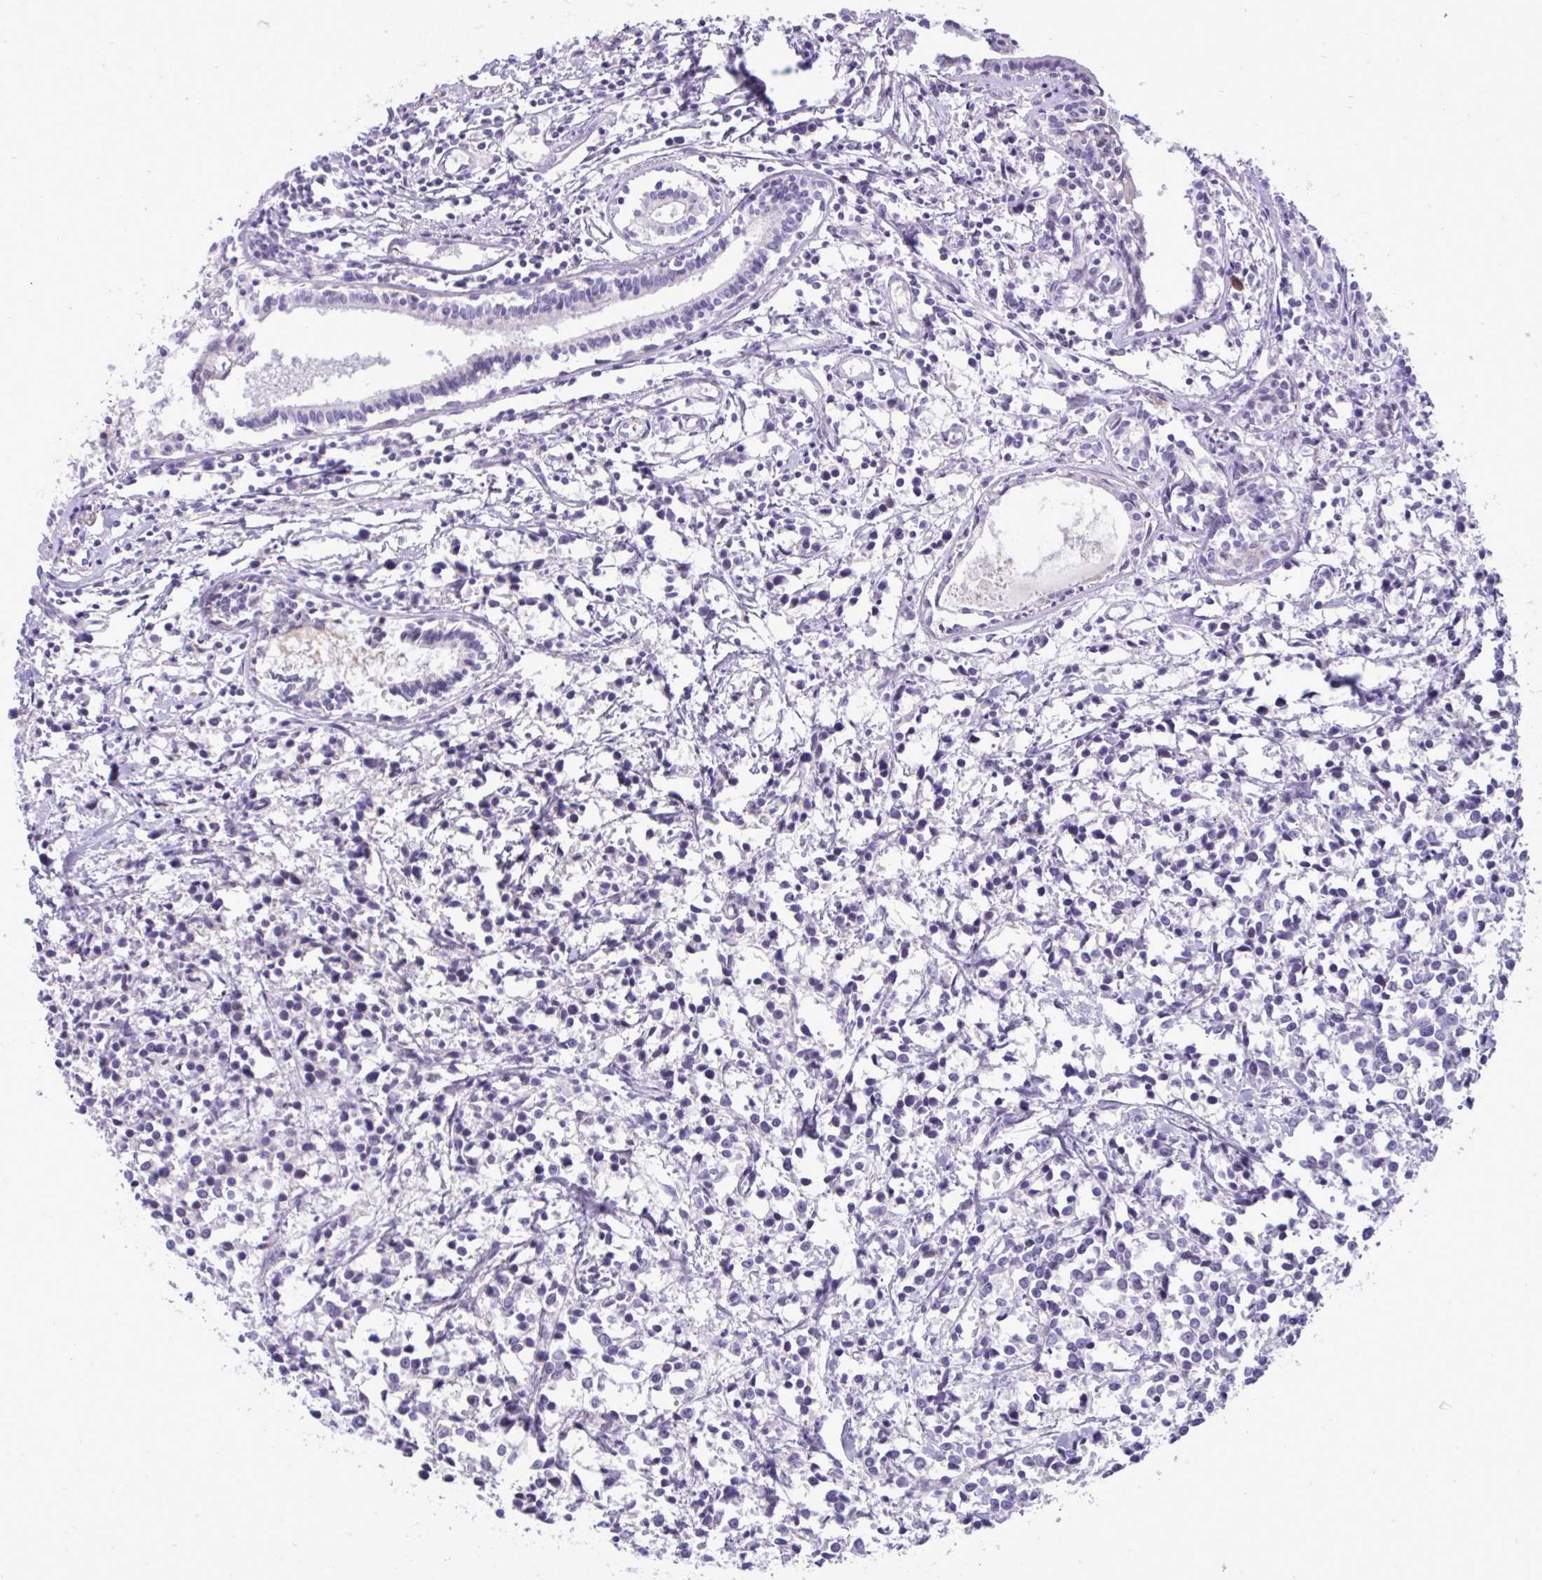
{"staining": {"intensity": "negative", "quantity": "none", "location": "none"}, "tissue": "breast cancer", "cell_type": "Tumor cells", "image_type": "cancer", "snomed": [{"axis": "morphology", "description": "Duct carcinoma"}, {"axis": "topography", "description": "Breast"}], "caption": "A high-resolution micrograph shows immunohistochemistry (IHC) staining of breast cancer, which reveals no significant expression in tumor cells. Nuclei are stained in blue.", "gene": "SPAG1", "patient": {"sex": "female", "age": 80}}